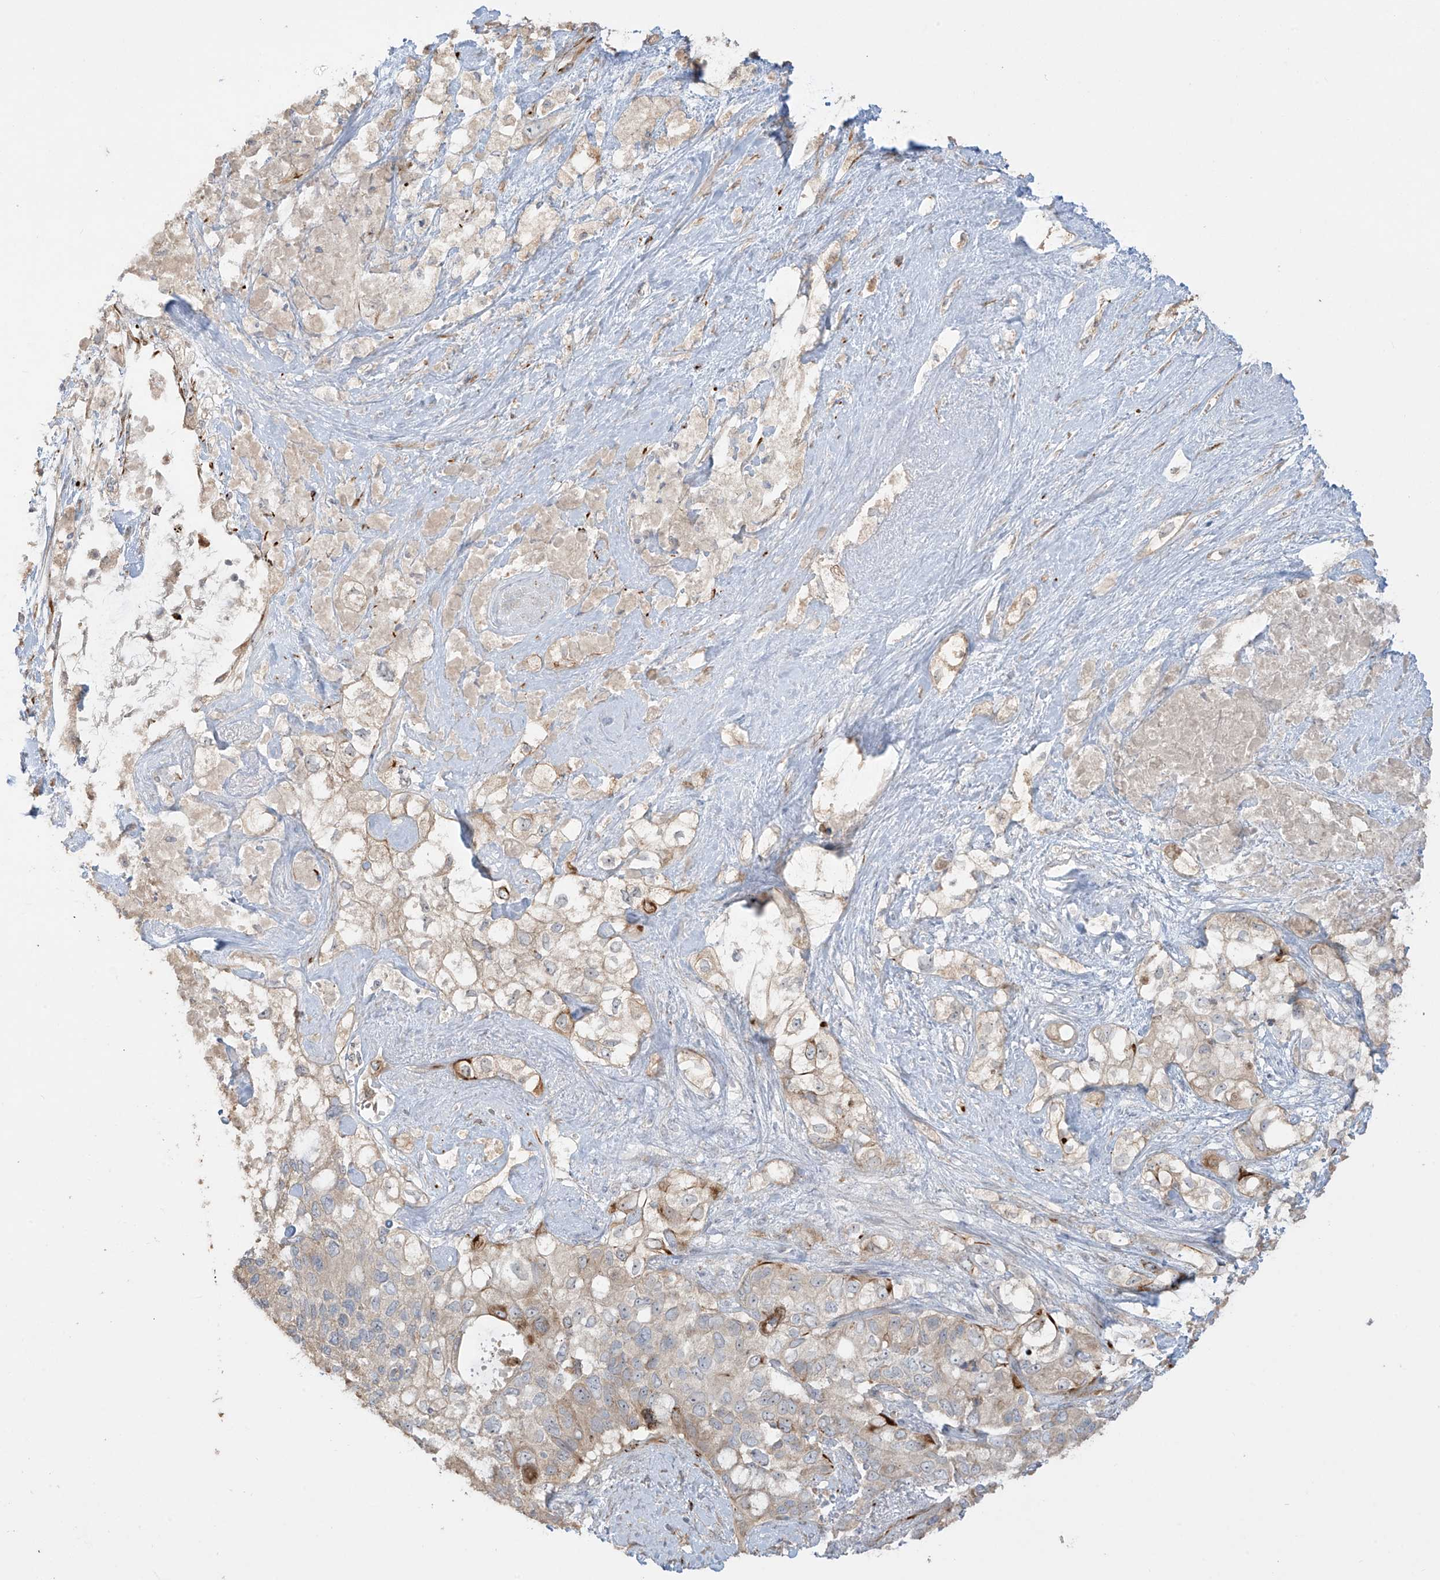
{"staining": {"intensity": "strong", "quantity": "<25%", "location": "cytoplasmic/membranous"}, "tissue": "pancreatic cancer", "cell_type": "Tumor cells", "image_type": "cancer", "snomed": [{"axis": "morphology", "description": "Adenocarcinoma, NOS"}, {"axis": "topography", "description": "Pancreas"}], "caption": "Immunohistochemistry image of neoplastic tissue: human pancreatic cancer (adenocarcinoma) stained using immunohistochemistry reveals medium levels of strong protein expression localized specifically in the cytoplasmic/membranous of tumor cells, appearing as a cytoplasmic/membranous brown color.", "gene": "DCDC2", "patient": {"sex": "female", "age": 56}}